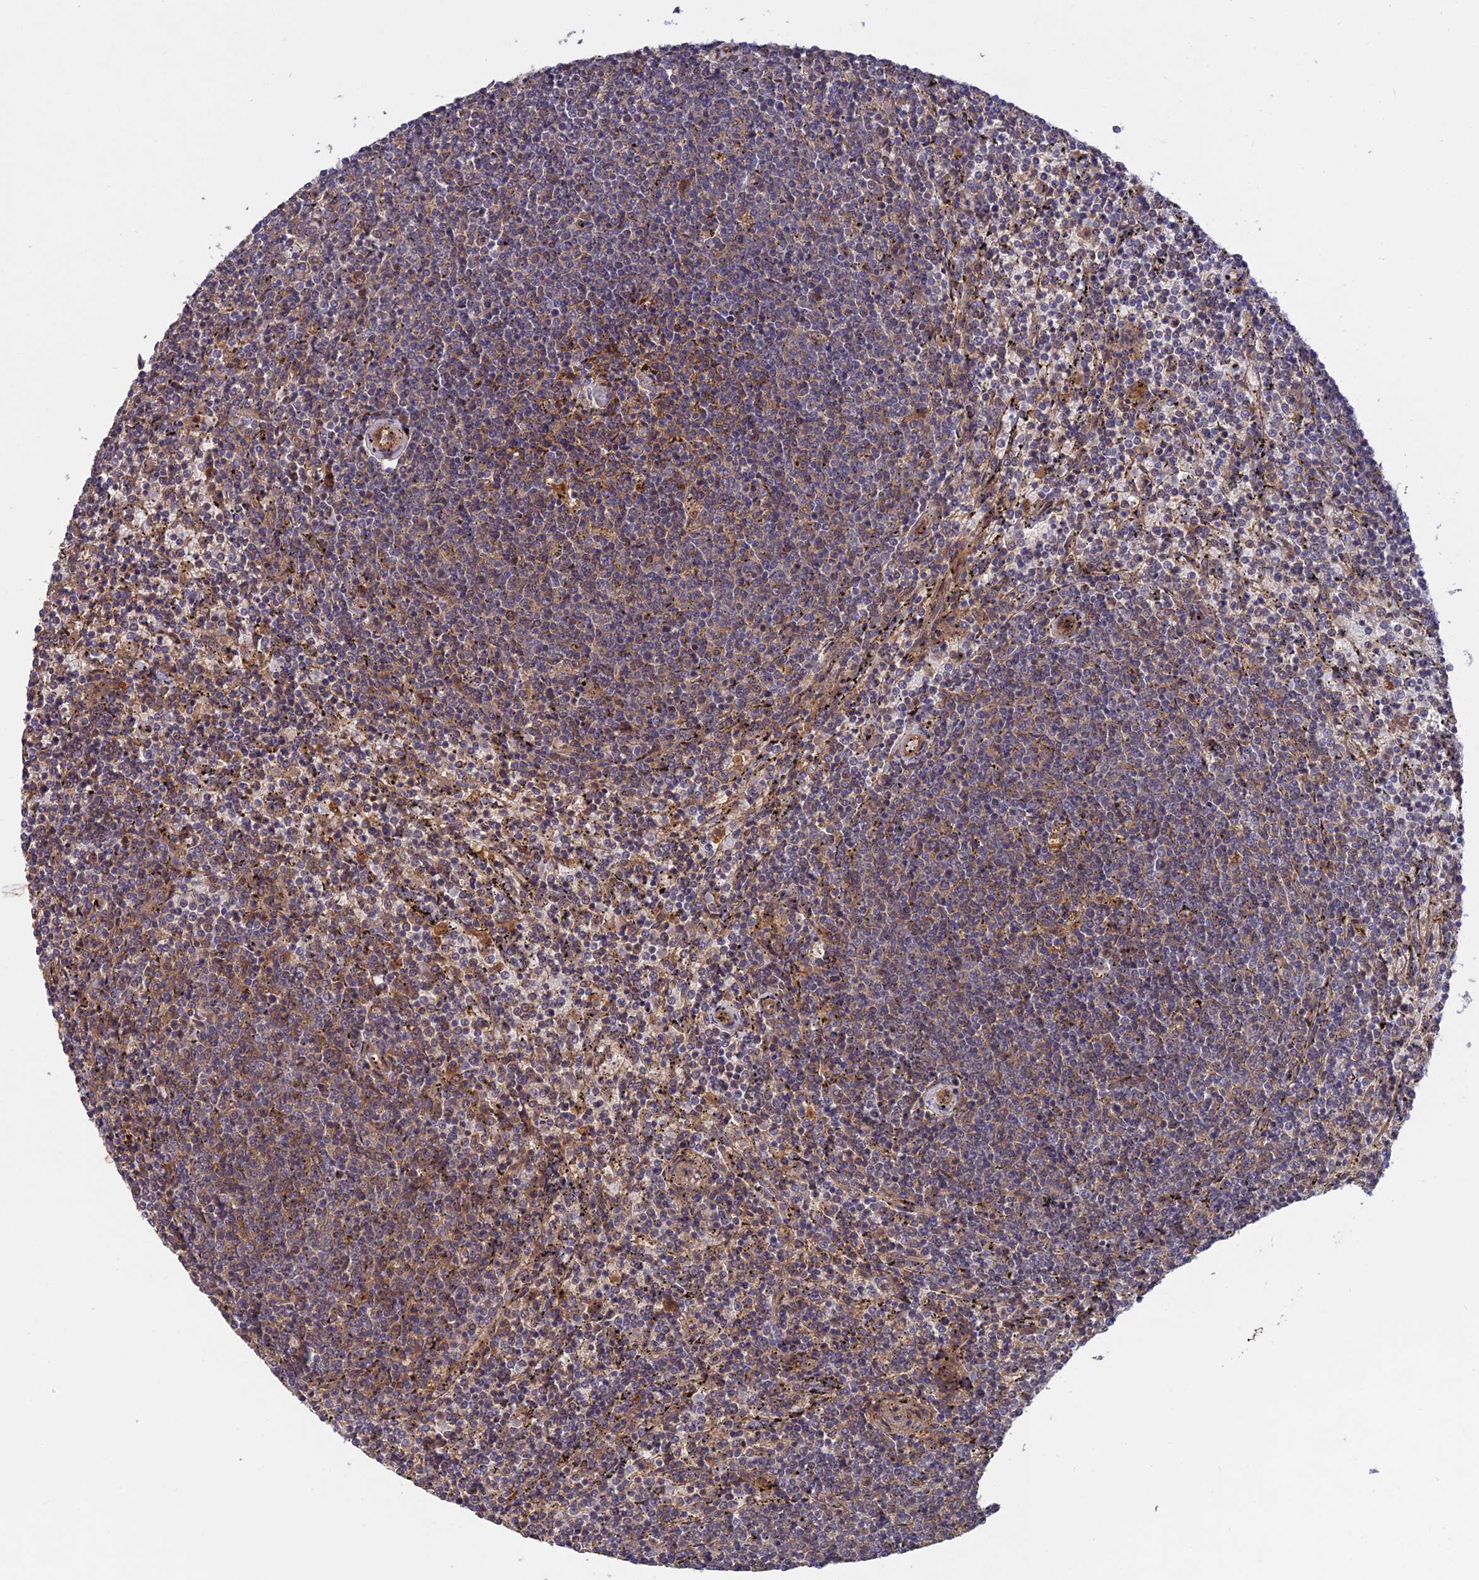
{"staining": {"intensity": "moderate", "quantity": "<25%", "location": "cytoplasmic/membranous"}, "tissue": "lymphoma", "cell_type": "Tumor cells", "image_type": "cancer", "snomed": [{"axis": "morphology", "description": "Malignant lymphoma, non-Hodgkin's type, Low grade"}, {"axis": "topography", "description": "Spleen"}], "caption": "This micrograph displays immunohistochemistry (IHC) staining of malignant lymphoma, non-Hodgkin's type (low-grade), with low moderate cytoplasmic/membranous positivity in approximately <25% of tumor cells.", "gene": "PAGR1", "patient": {"sex": "female", "age": 50}}